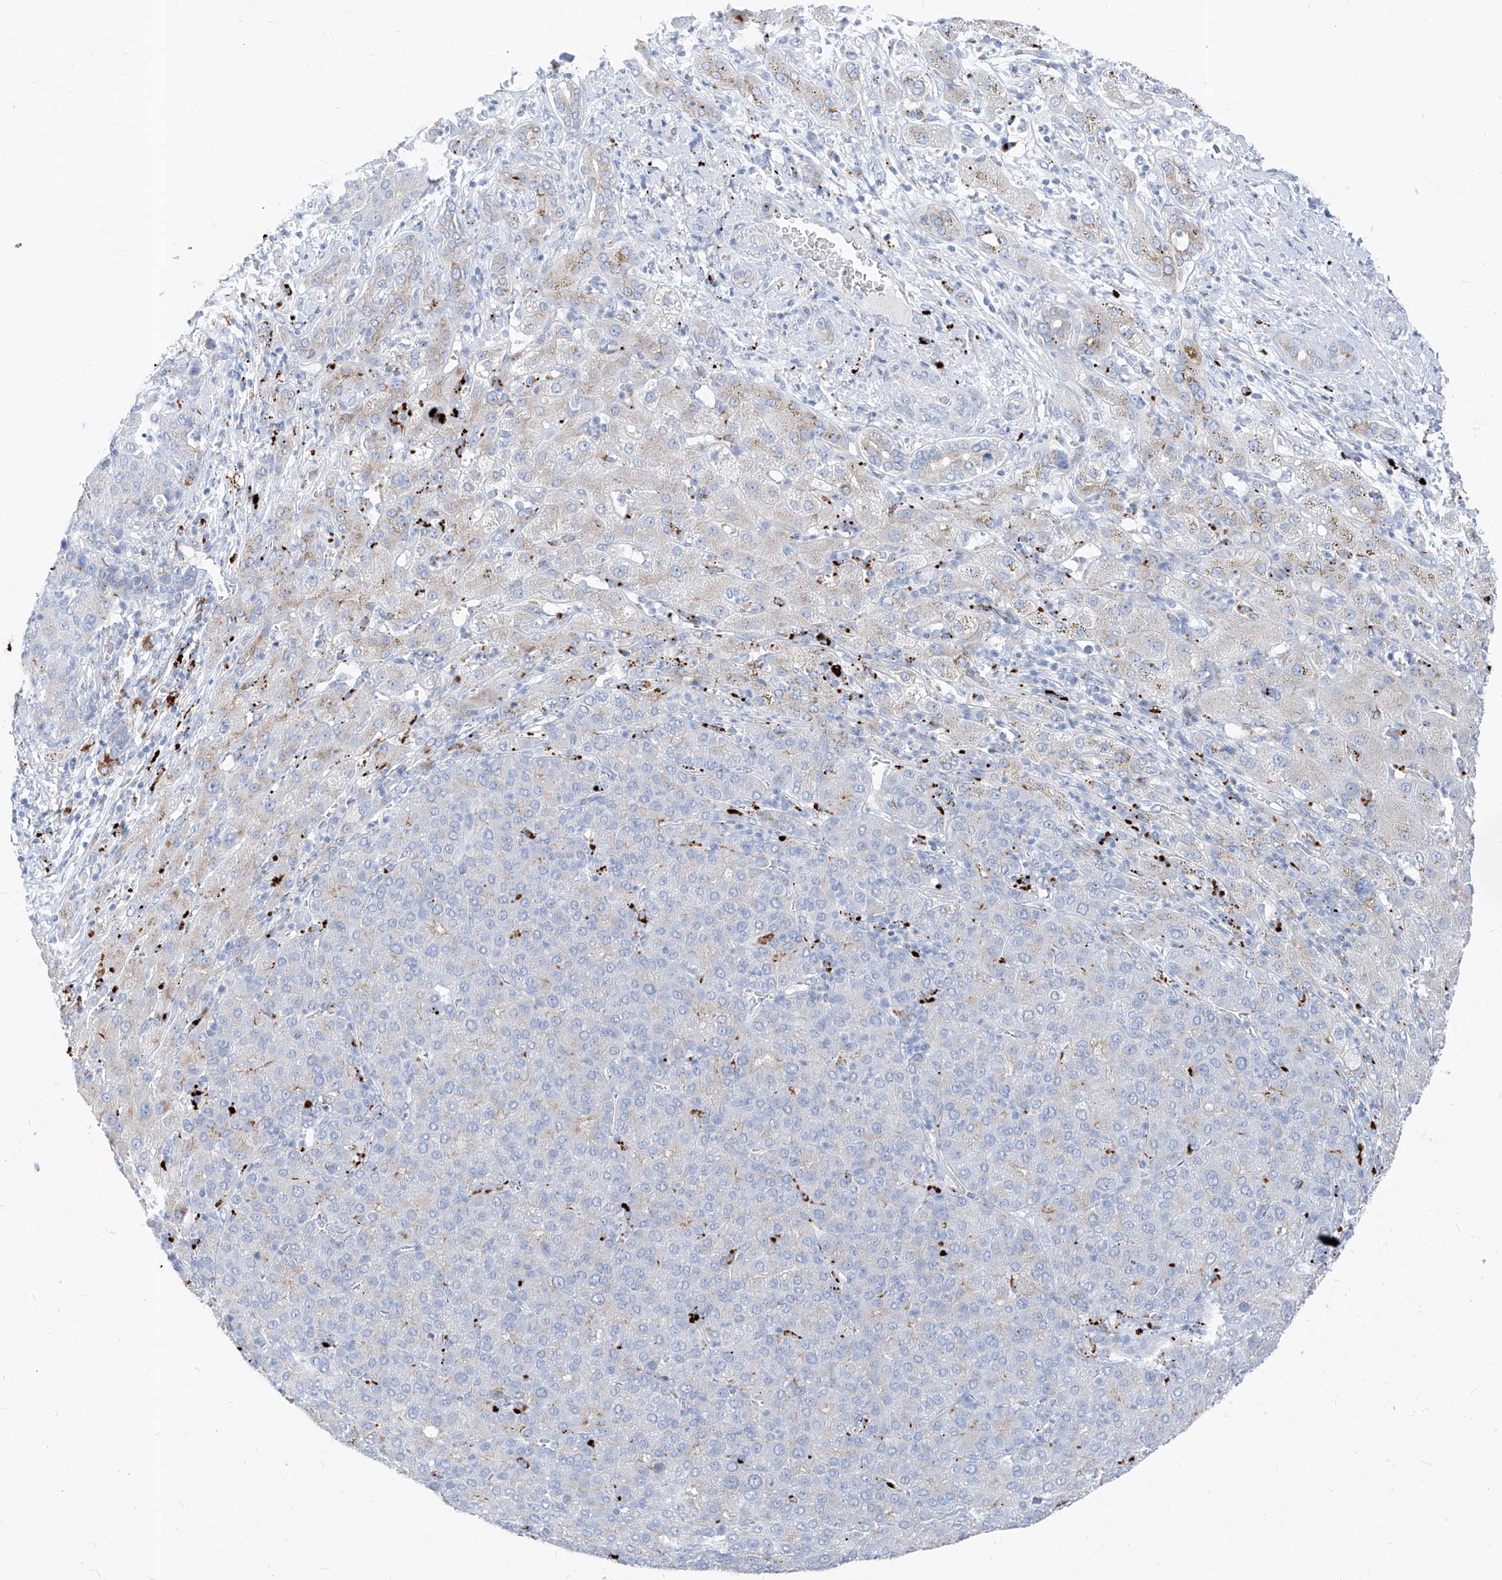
{"staining": {"intensity": "negative", "quantity": "none", "location": "none"}, "tissue": "liver cancer", "cell_type": "Tumor cells", "image_type": "cancer", "snomed": [{"axis": "morphology", "description": "Carcinoma, Hepatocellular, NOS"}, {"axis": "topography", "description": "Liver"}], "caption": "There is no significant positivity in tumor cells of liver cancer. (Brightfield microscopy of DAB (3,3'-diaminobenzidine) IHC at high magnification).", "gene": "GPR137C", "patient": {"sex": "male", "age": 65}}